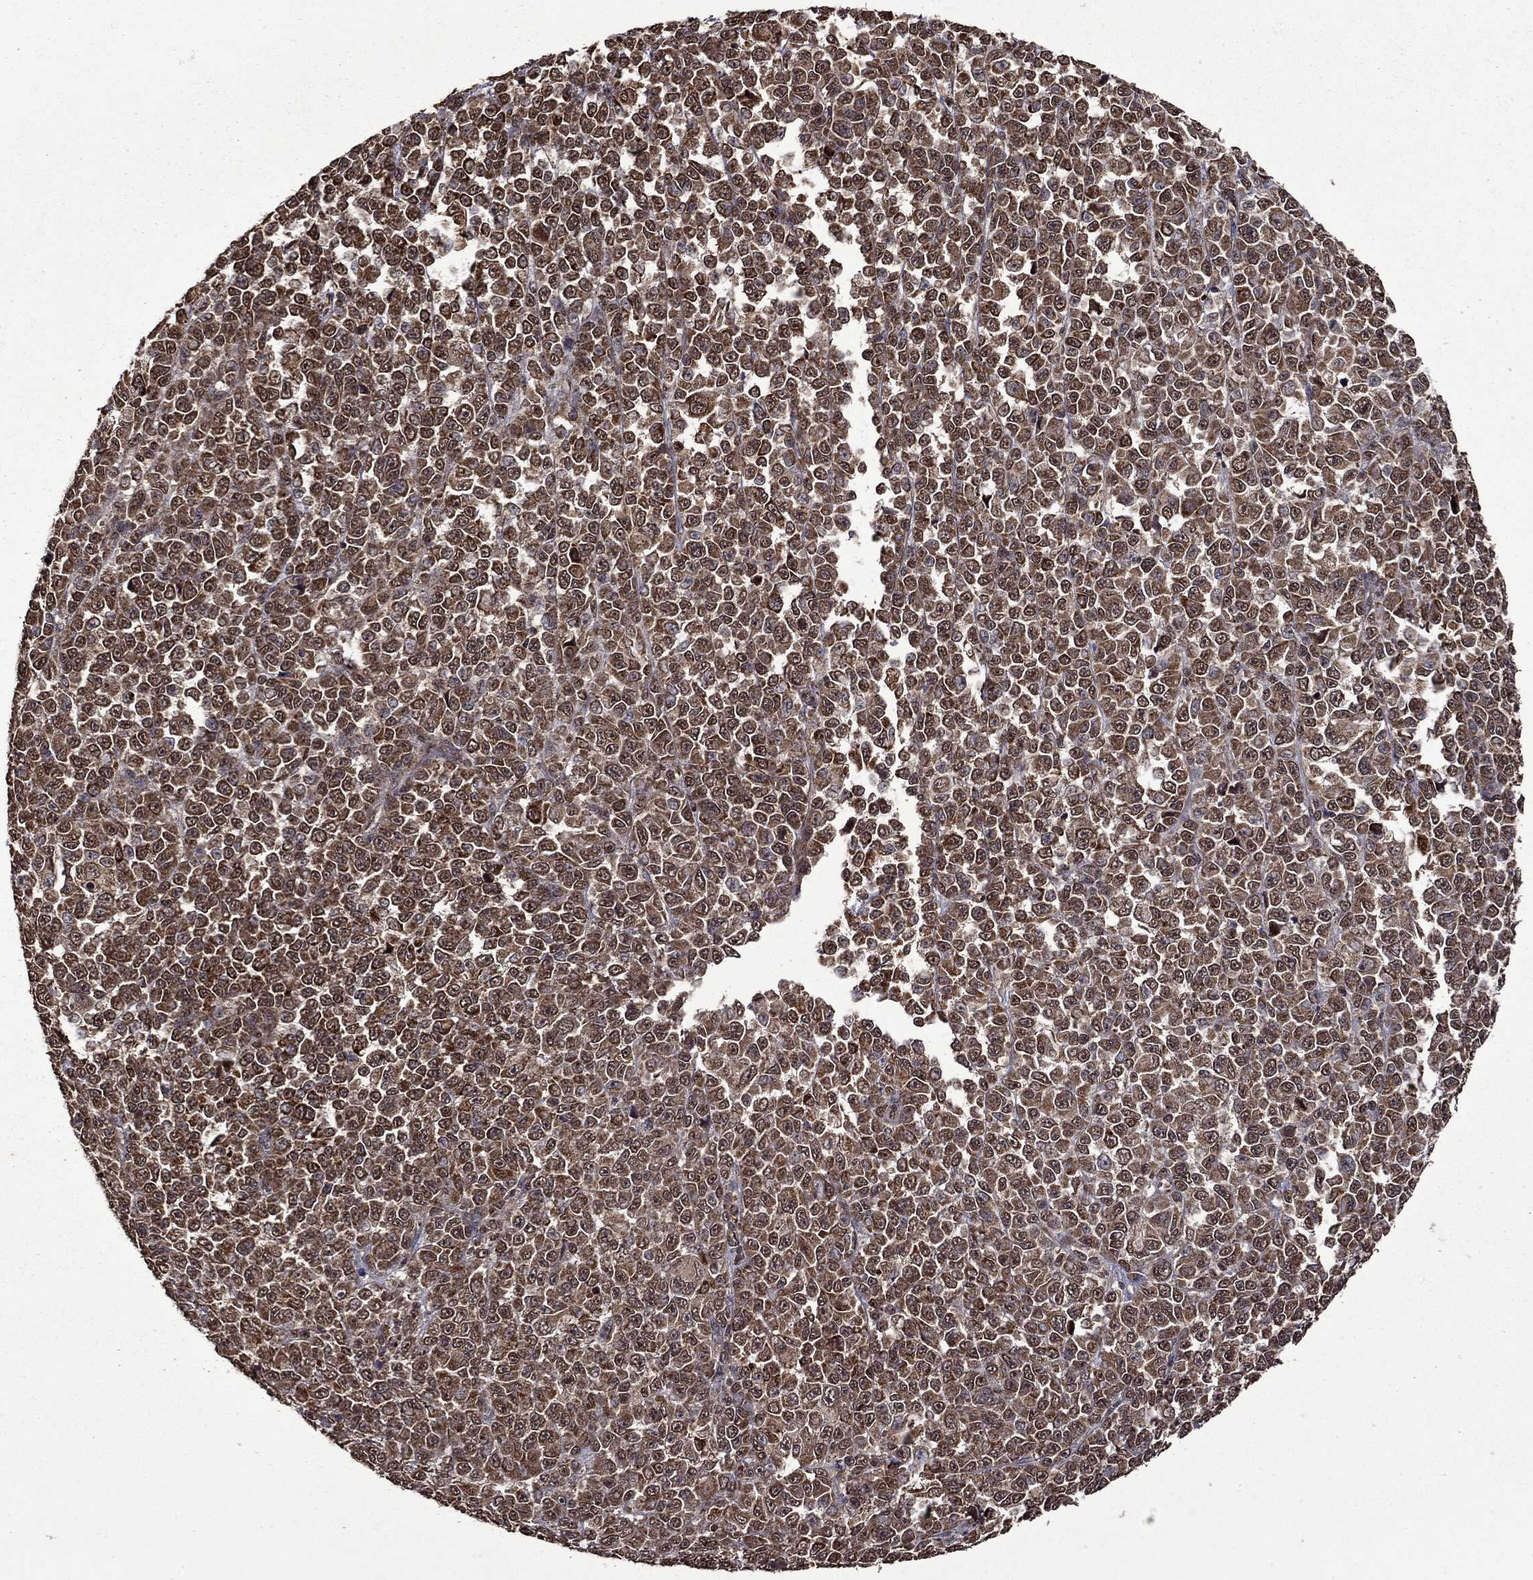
{"staining": {"intensity": "moderate", "quantity": ">75%", "location": "cytoplasmic/membranous"}, "tissue": "melanoma", "cell_type": "Tumor cells", "image_type": "cancer", "snomed": [{"axis": "morphology", "description": "Malignant melanoma, NOS"}, {"axis": "topography", "description": "Skin"}], "caption": "This photomicrograph demonstrates immunohistochemistry (IHC) staining of melanoma, with medium moderate cytoplasmic/membranous staining in about >75% of tumor cells.", "gene": "ITM2B", "patient": {"sex": "female", "age": 95}}